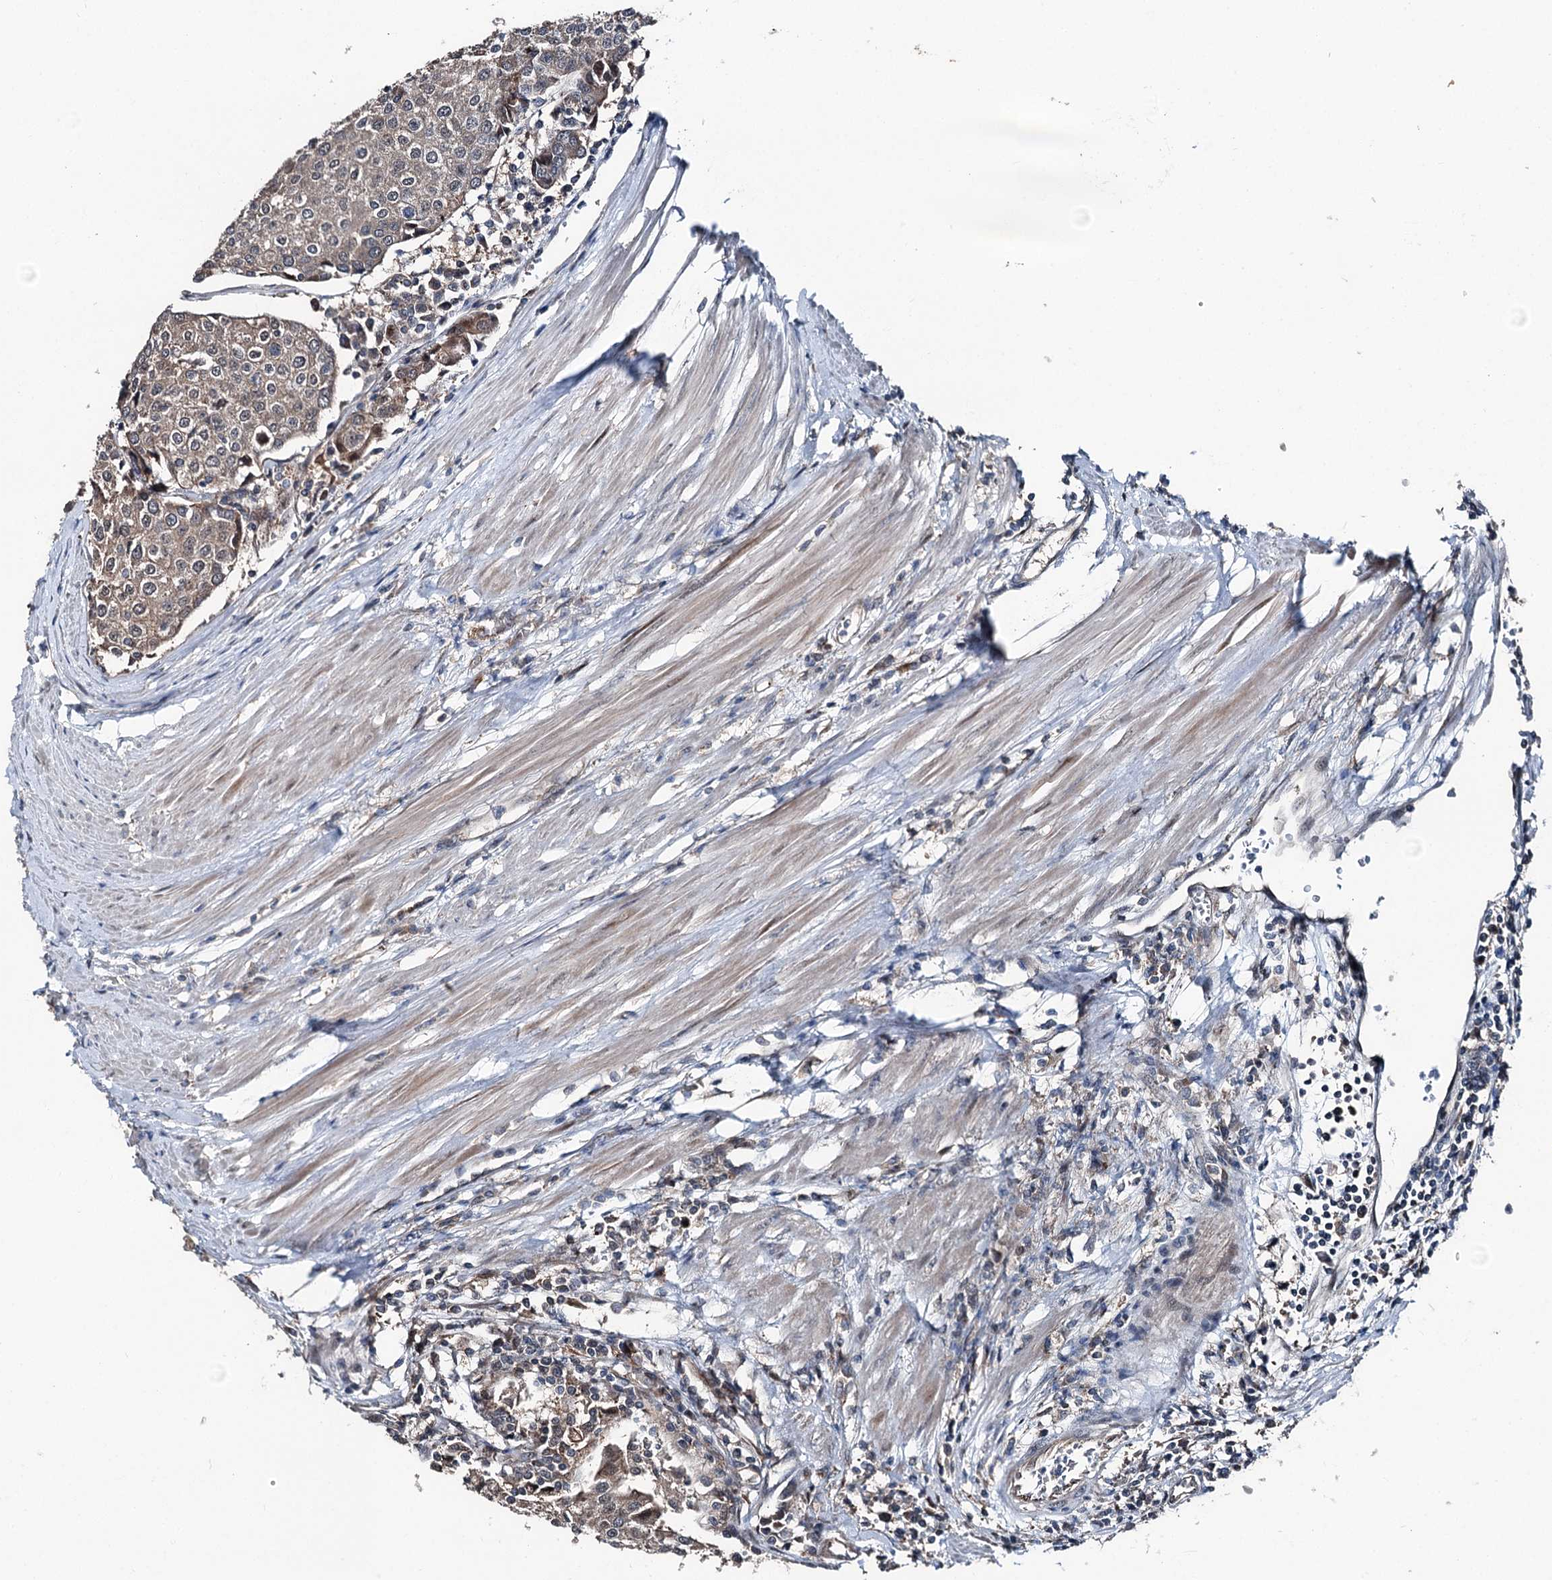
{"staining": {"intensity": "weak", "quantity": "<25%", "location": "cytoplasmic/membranous"}, "tissue": "urothelial cancer", "cell_type": "Tumor cells", "image_type": "cancer", "snomed": [{"axis": "morphology", "description": "Urothelial carcinoma, High grade"}, {"axis": "topography", "description": "Urinary bladder"}], "caption": "IHC image of neoplastic tissue: human urothelial cancer stained with DAB displays no significant protein expression in tumor cells. (DAB immunohistochemistry (IHC) visualized using brightfield microscopy, high magnification).", "gene": "PSMD13", "patient": {"sex": "female", "age": 85}}